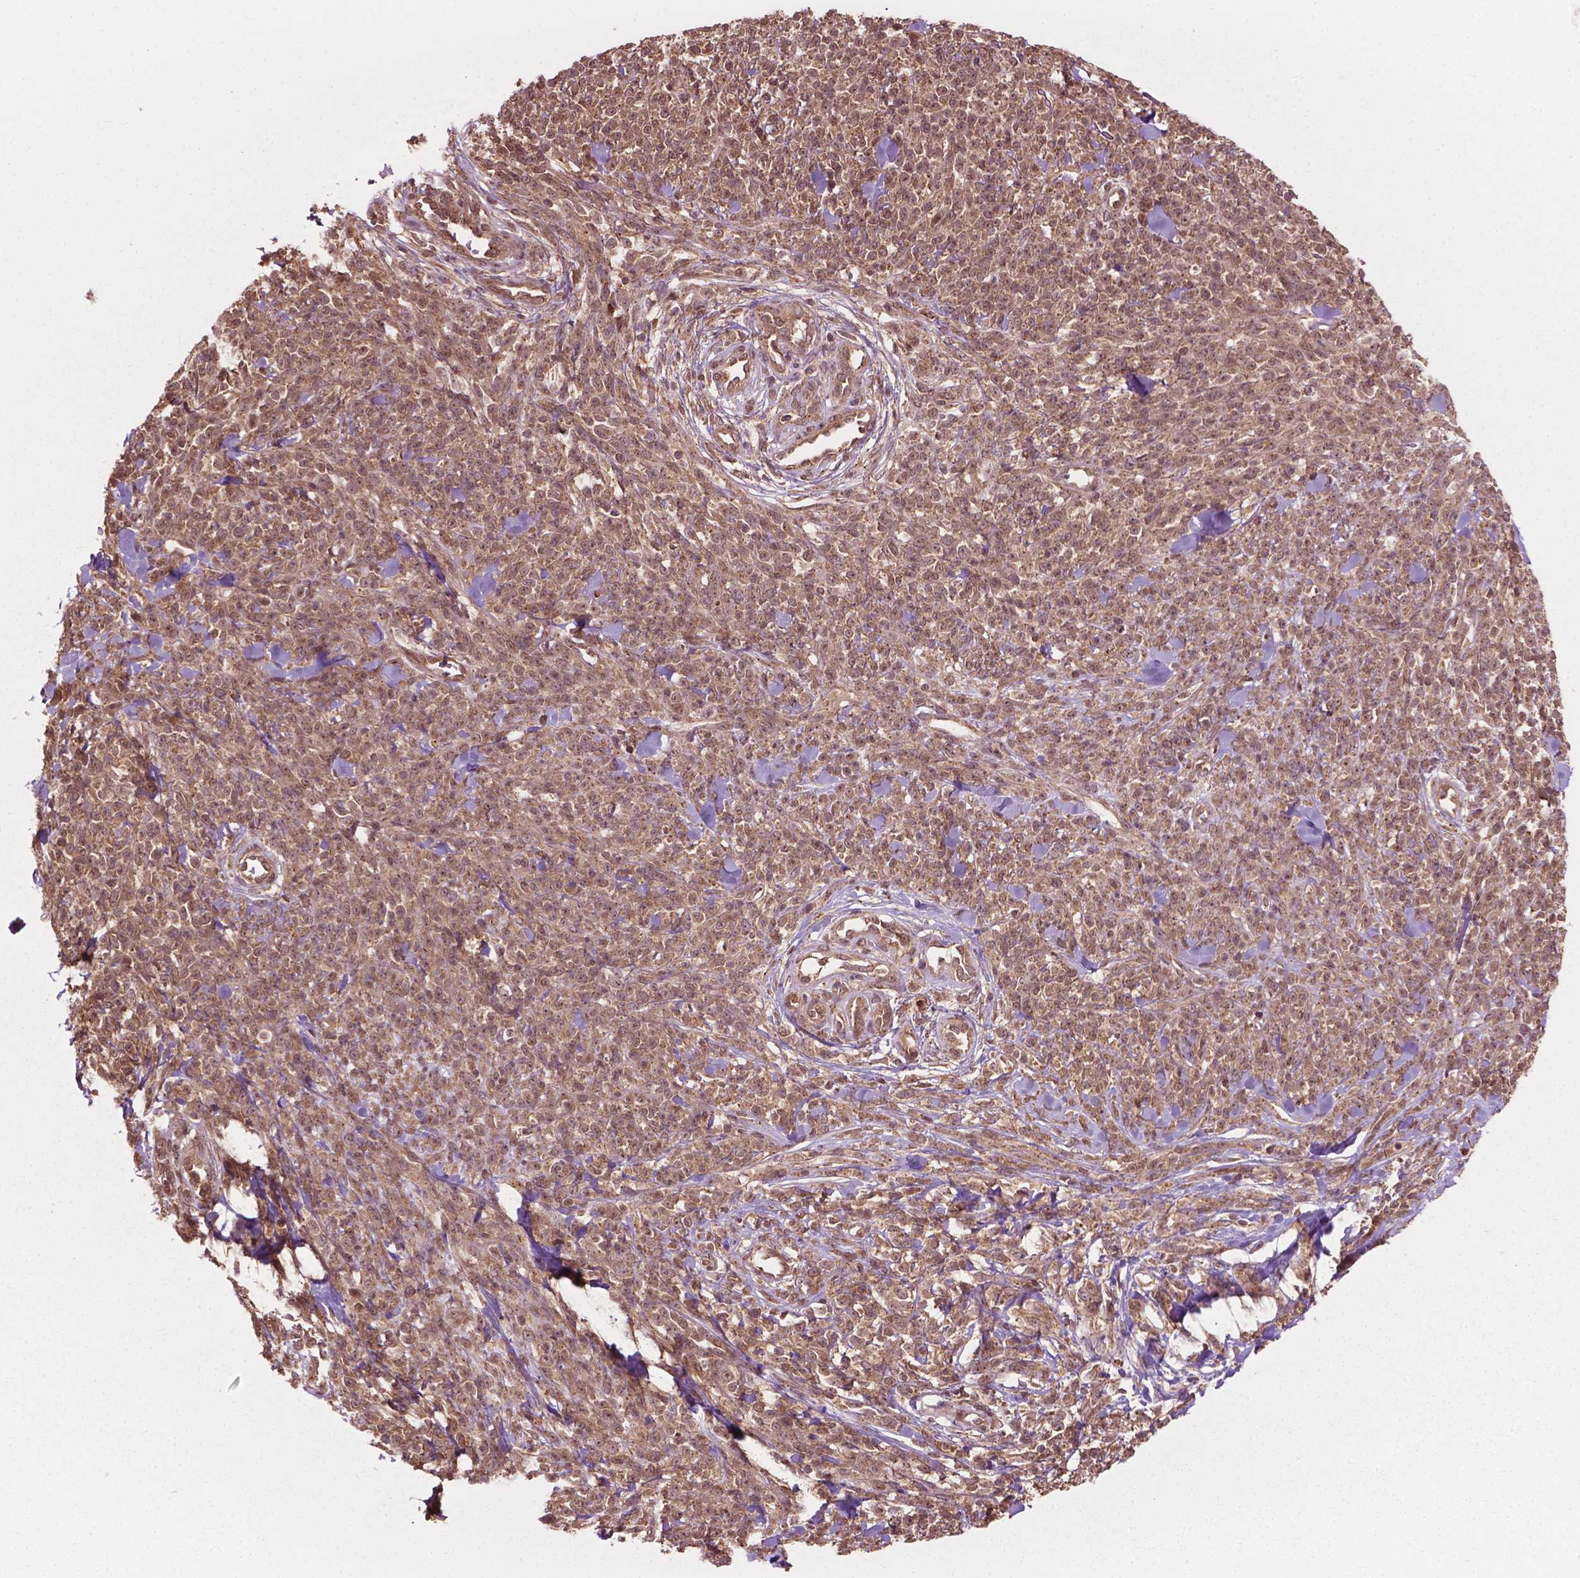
{"staining": {"intensity": "moderate", "quantity": ">75%", "location": "cytoplasmic/membranous,nuclear"}, "tissue": "melanoma", "cell_type": "Tumor cells", "image_type": "cancer", "snomed": [{"axis": "morphology", "description": "Malignant melanoma, NOS"}, {"axis": "topography", "description": "Skin"}, {"axis": "topography", "description": "Skin of trunk"}], "caption": "Immunohistochemical staining of human melanoma reveals moderate cytoplasmic/membranous and nuclear protein positivity in about >75% of tumor cells. (Stains: DAB (3,3'-diaminobenzidine) in brown, nuclei in blue, Microscopy: brightfield microscopy at high magnification).", "gene": "PPP1CB", "patient": {"sex": "male", "age": 74}}